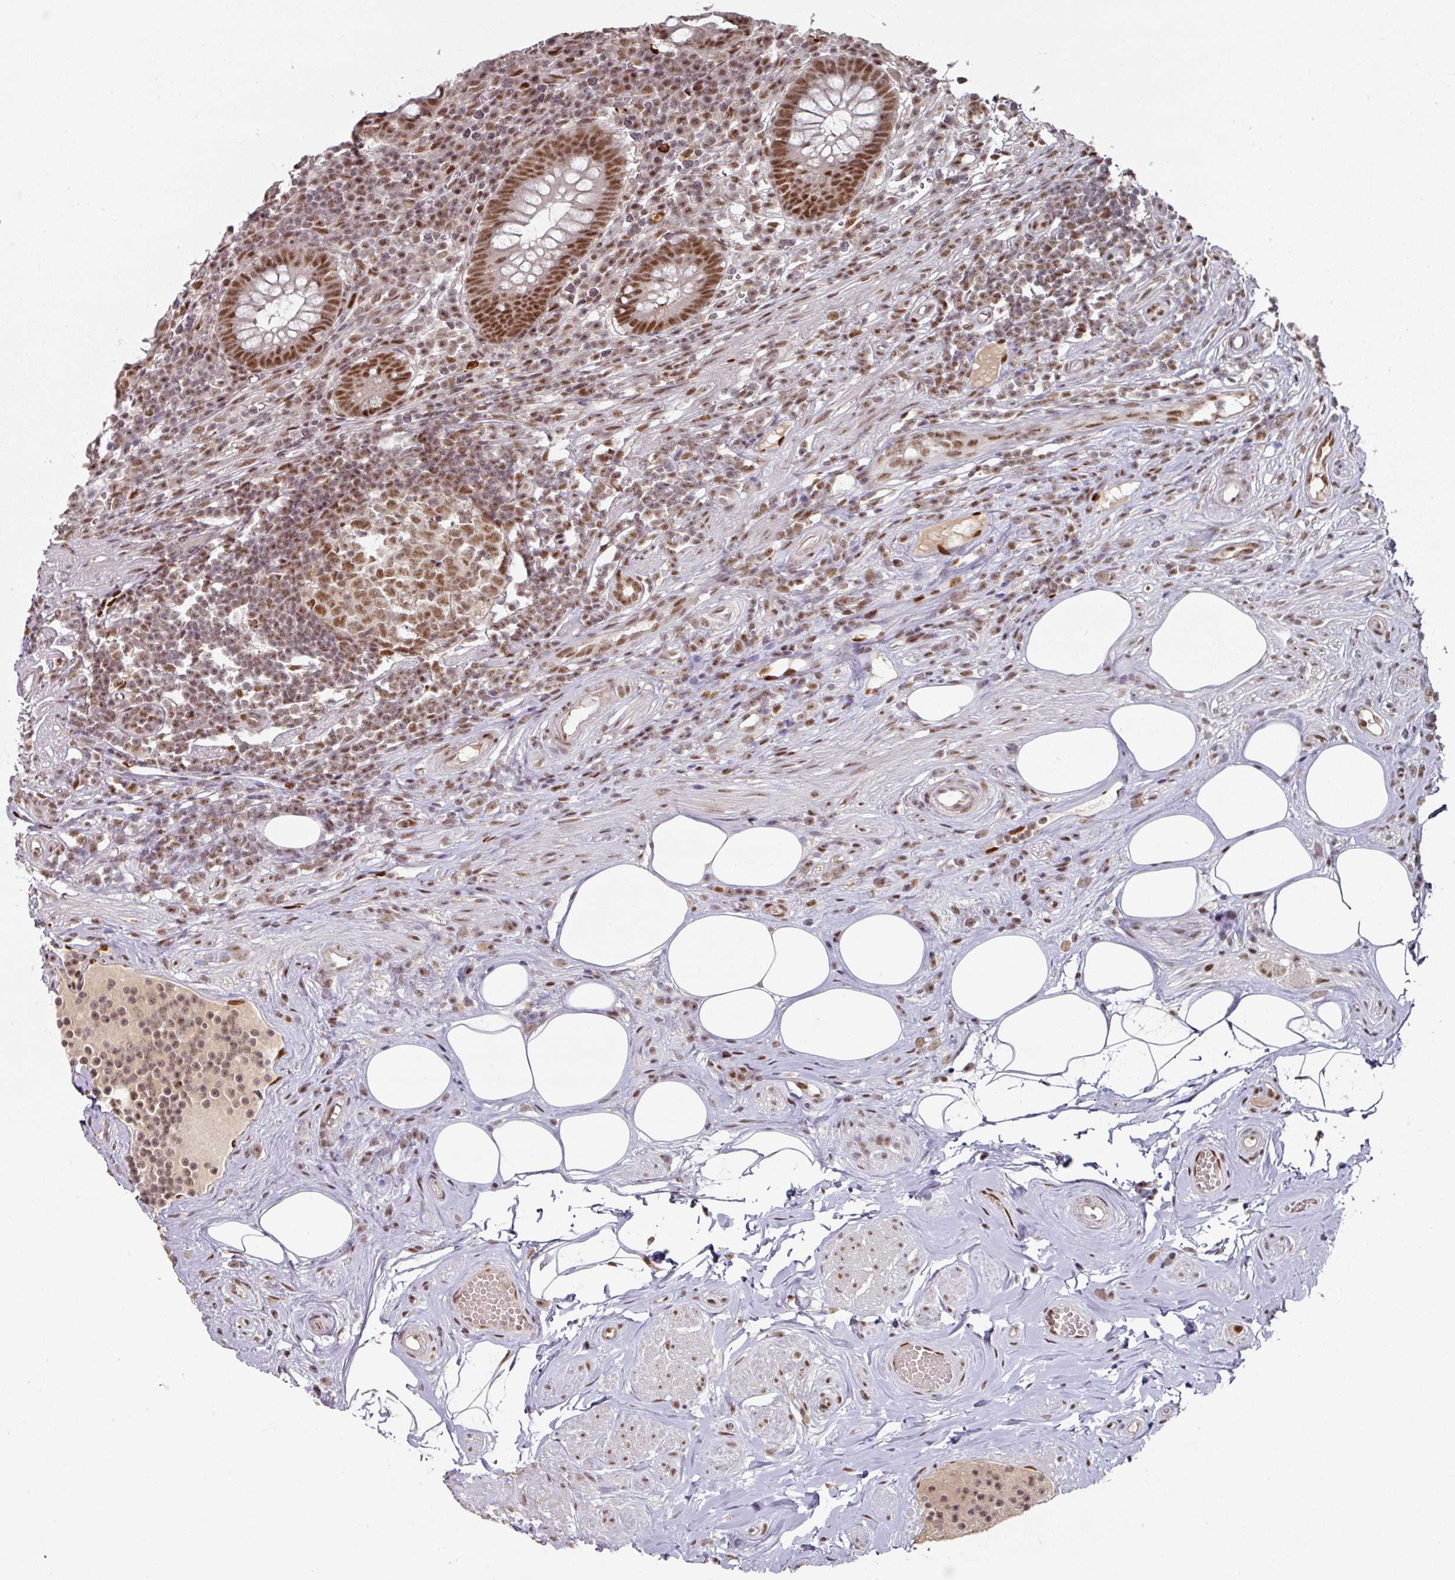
{"staining": {"intensity": "strong", "quantity": ">75%", "location": "nuclear"}, "tissue": "appendix", "cell_type": "Glandular cells", "image_type": "normal", "snomed": [{"axis": "morphology", "description": "Normal tissue, NOS"}, {"axis": "topography", "description": "Appendix"}], "caption": "An immunohistochemistry (IHC) histopathology image of benign tissue is shown. Protein staining in brown labels strong nuclear positivity in appendix within glandular cells.", "gene": "ENSG00000289690", "patient": {"sex": "female", "age": 56}}